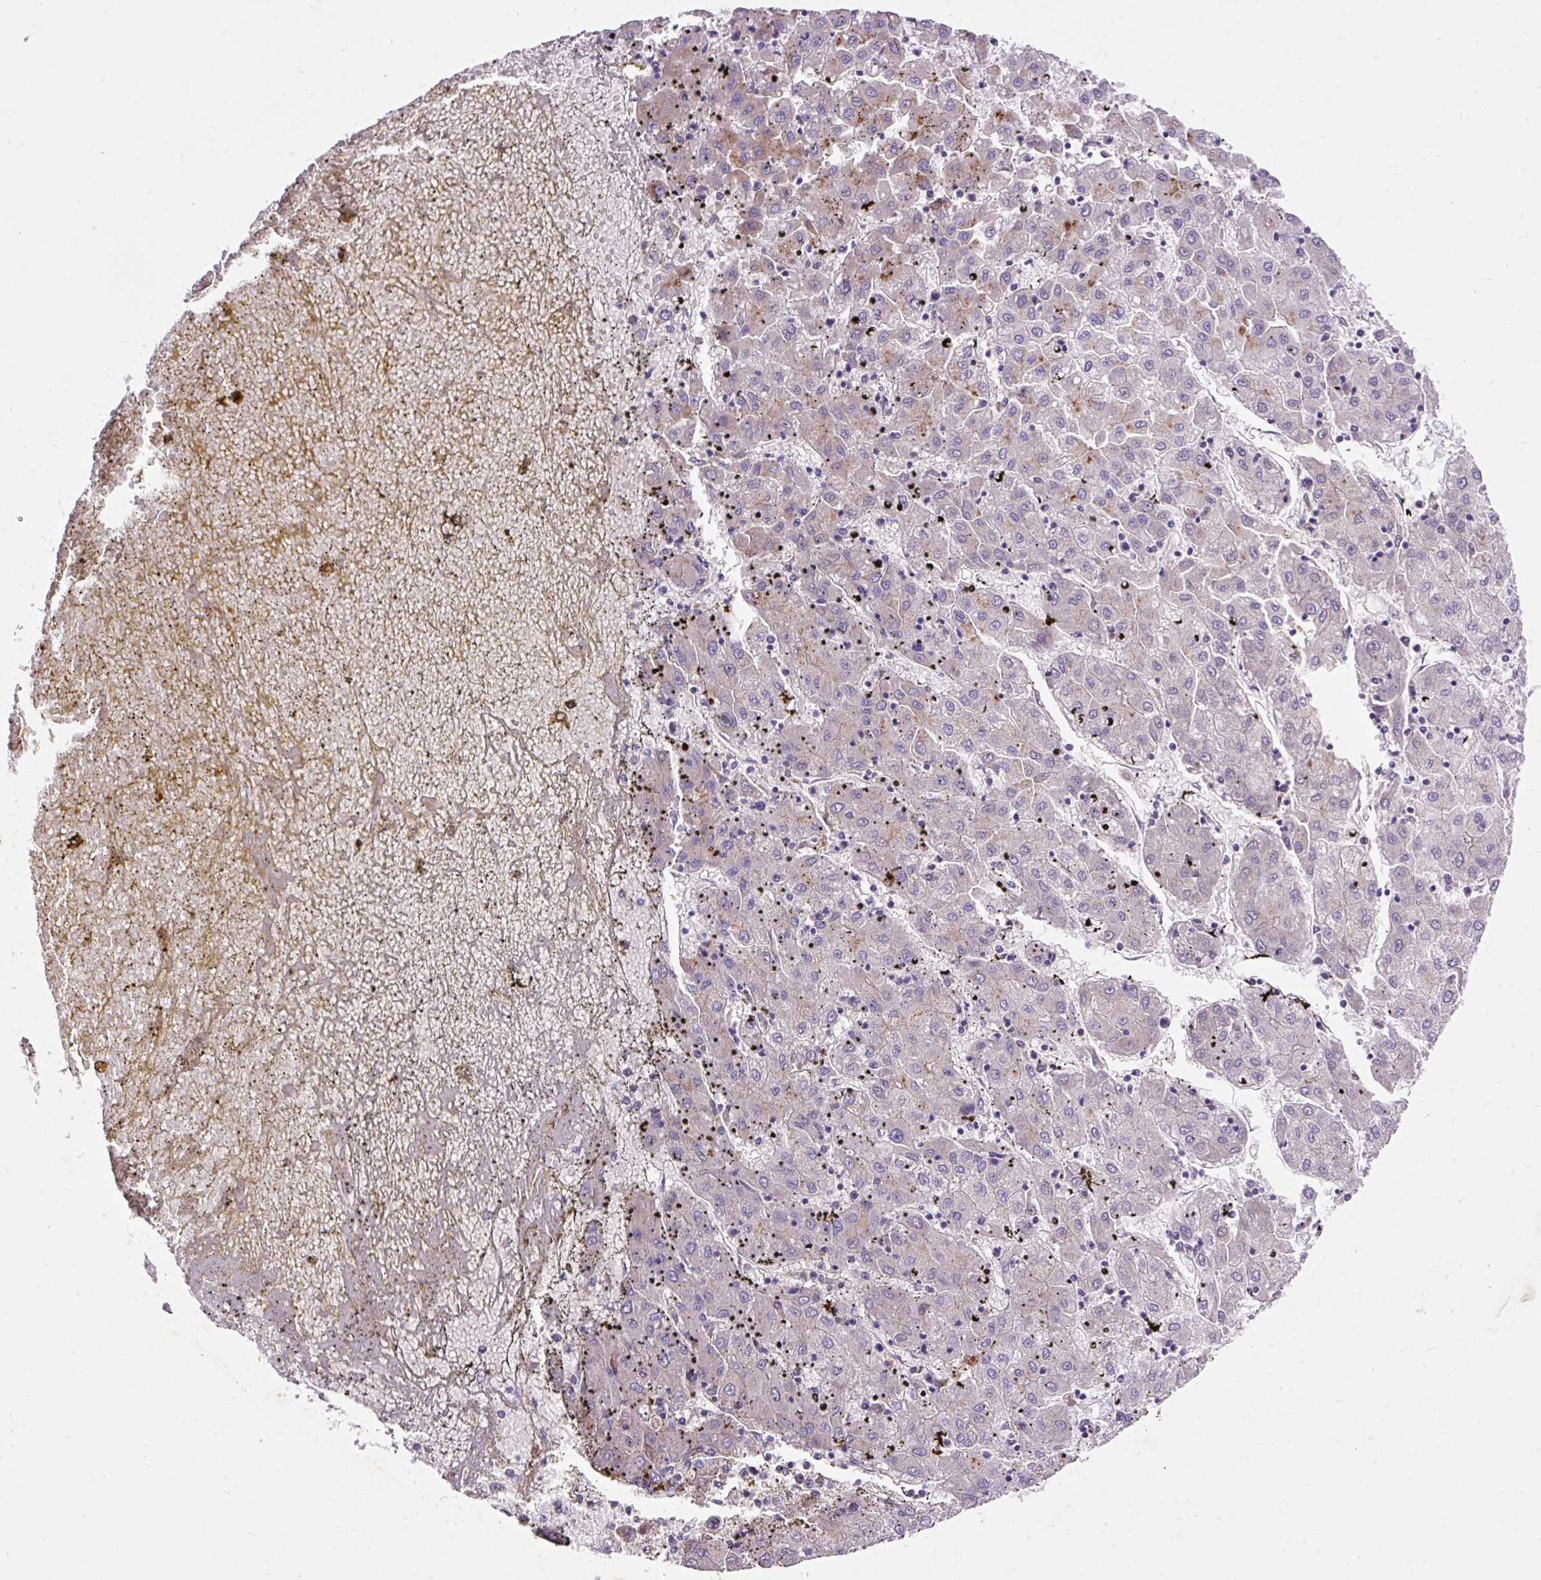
{"staining": {"intensity": "weak", "quantity": "25%-75%", "location": "cytoplasmic/membranous"}, "tissue": "liver cancer", "cell_type": "Tumor cells", "image_type": "cancer", "snomed": [{"axis": "morphology", "description": "Carcinoma, Hepatocellular, NOS"}, {"axis": "topography", "description": "Liver"}], "caption": "This image reveals immunohistochemistry (IHC) staining of liver cancer (hepatocellular carcinoma), with low weak cytoplasmic/membranous expression in about 25%-75% of tumor cells.", "gene": "OR4K15", "patient": {"sex": "male", "age": 72}}